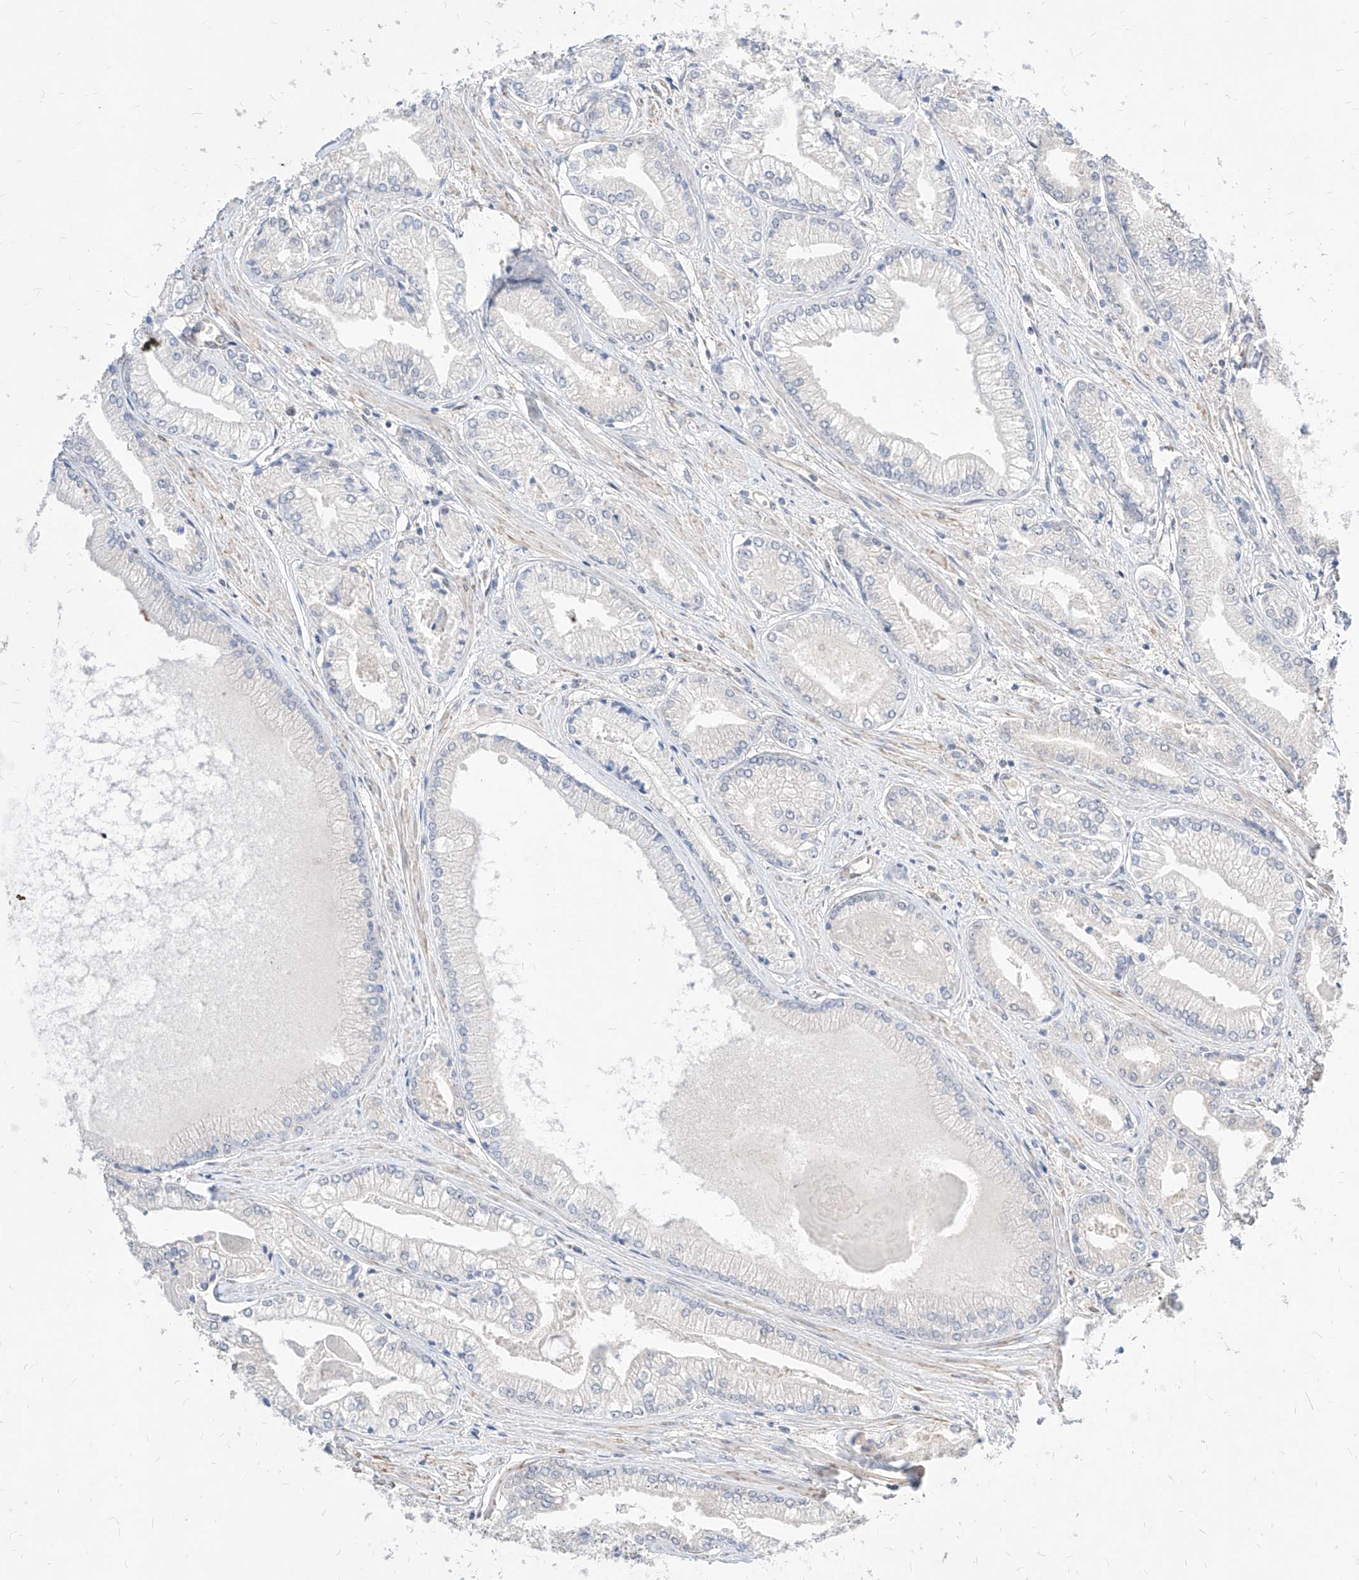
{"staining": {"intensity": "negative", "quantity": "none", "location": "none"}, "tissue": "prostate cancer", "cell_type": "Tumor cells", "image_type": "cancer", "snomed": [{"axis": "morphology", "description": "Adenocarcinoma, Low grade"}, {"axis": "topography", "description": "Prostate"}], "caption": "Immunohistochemical staining of adenocarcinoma (low-grade) (prostate) demonstrates no significant positivity in tumor cells. (Stains: DAB (3,3'-diaminobenzidine) immunohistochemistry (IHC) with hematoxylin counter stain, Microscopy: brightfield microscopy at high magnification).", "gene": "TSNAX", "patient": {"sex": "male", "age": 60}}